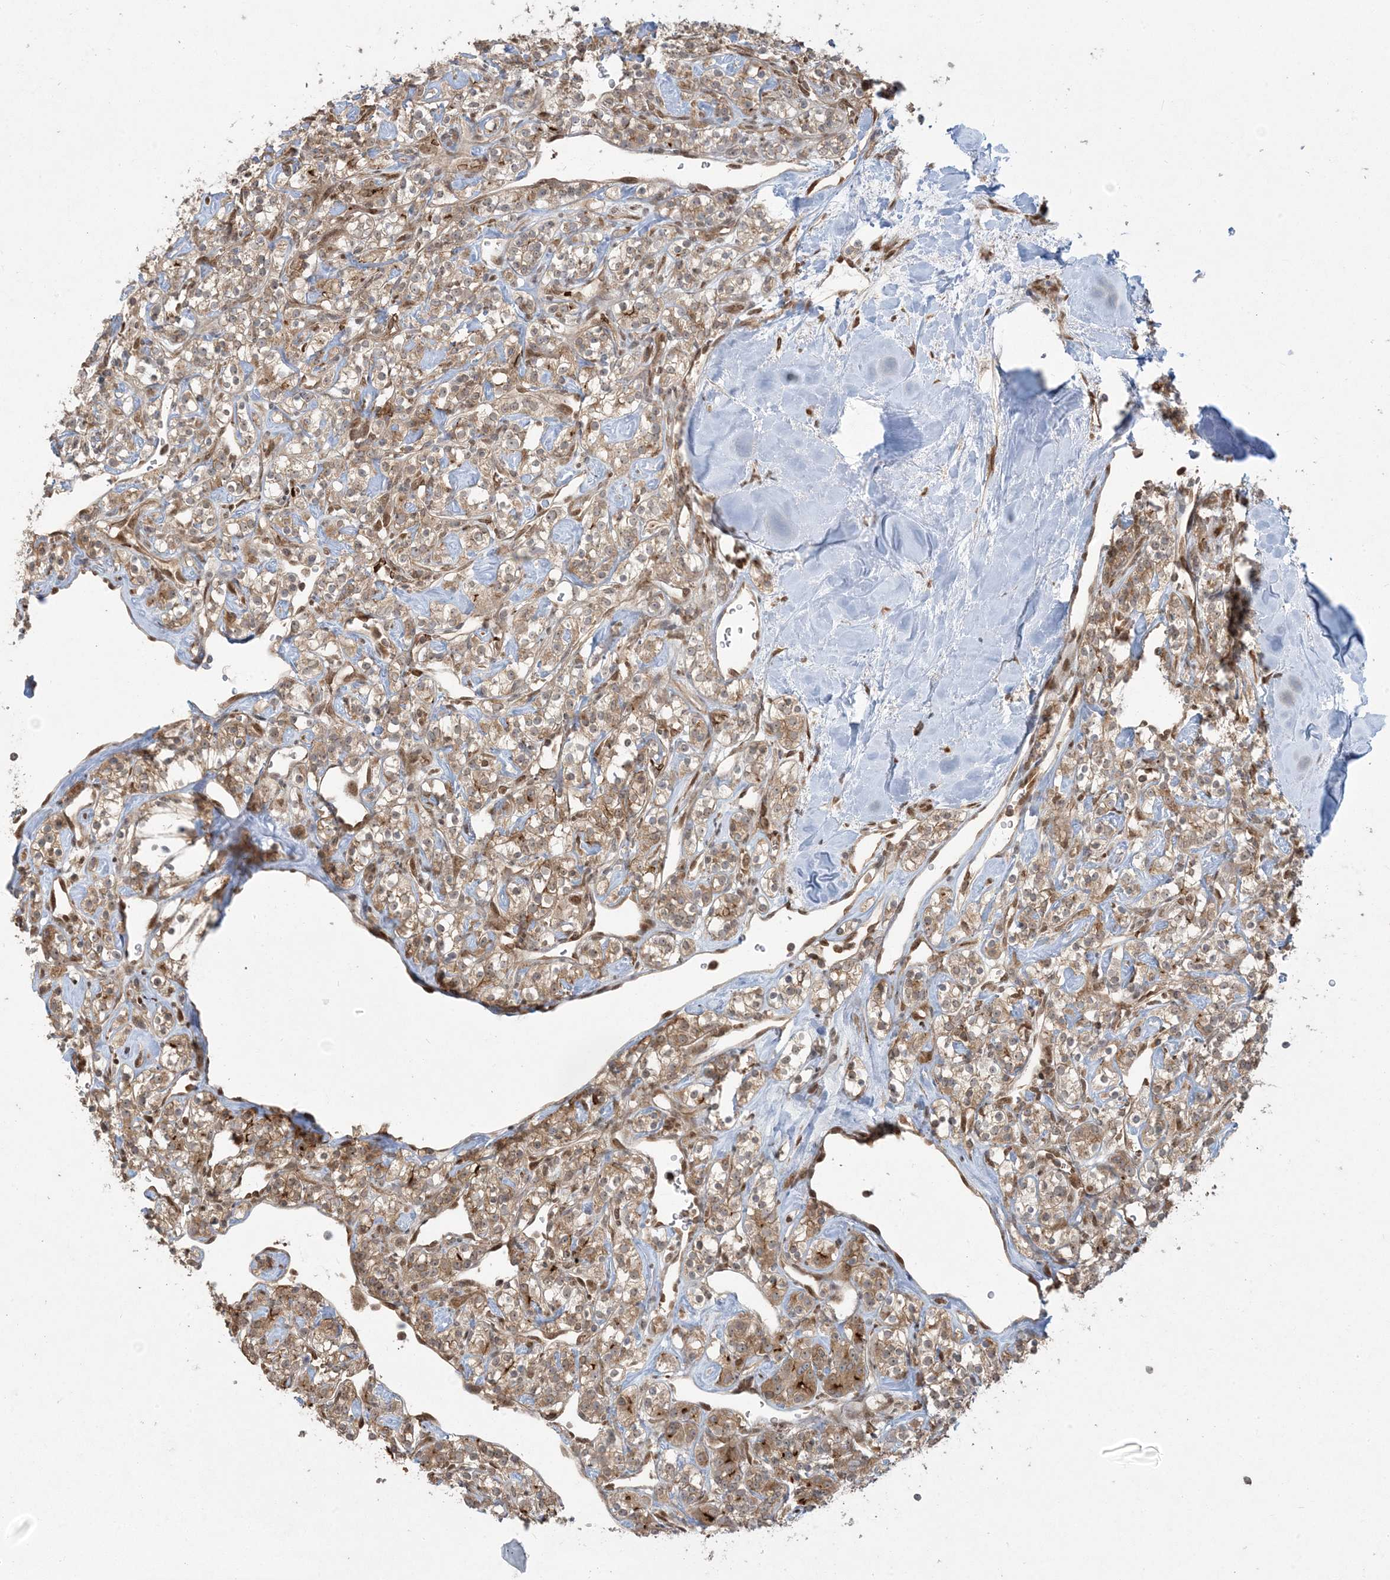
{"staining": {"intensity": "moderate", "quantity": ">75%", "location": "cytoplasmic/membranous"}, "tissue": "renal cancer", "cell_type": "Tumor cells", "image_type": "cancer", "snomed": [{"axis": "morphology", "description": "Adenocarcinoma, NOS"}, {"axis": "topography", "description": "Kidney"}], "caption": "Renal cancer (adenocarcinoma) stained with DAB IHC exhibits medium levels of moderate cytoplasmic/membranous expression in about >75% of tumor cells. Ihc stains the protein of interest in brown and the nuclei are stained blue.", "gene": "ABCF3", "patient": {"sex": "male", "age": 77}}